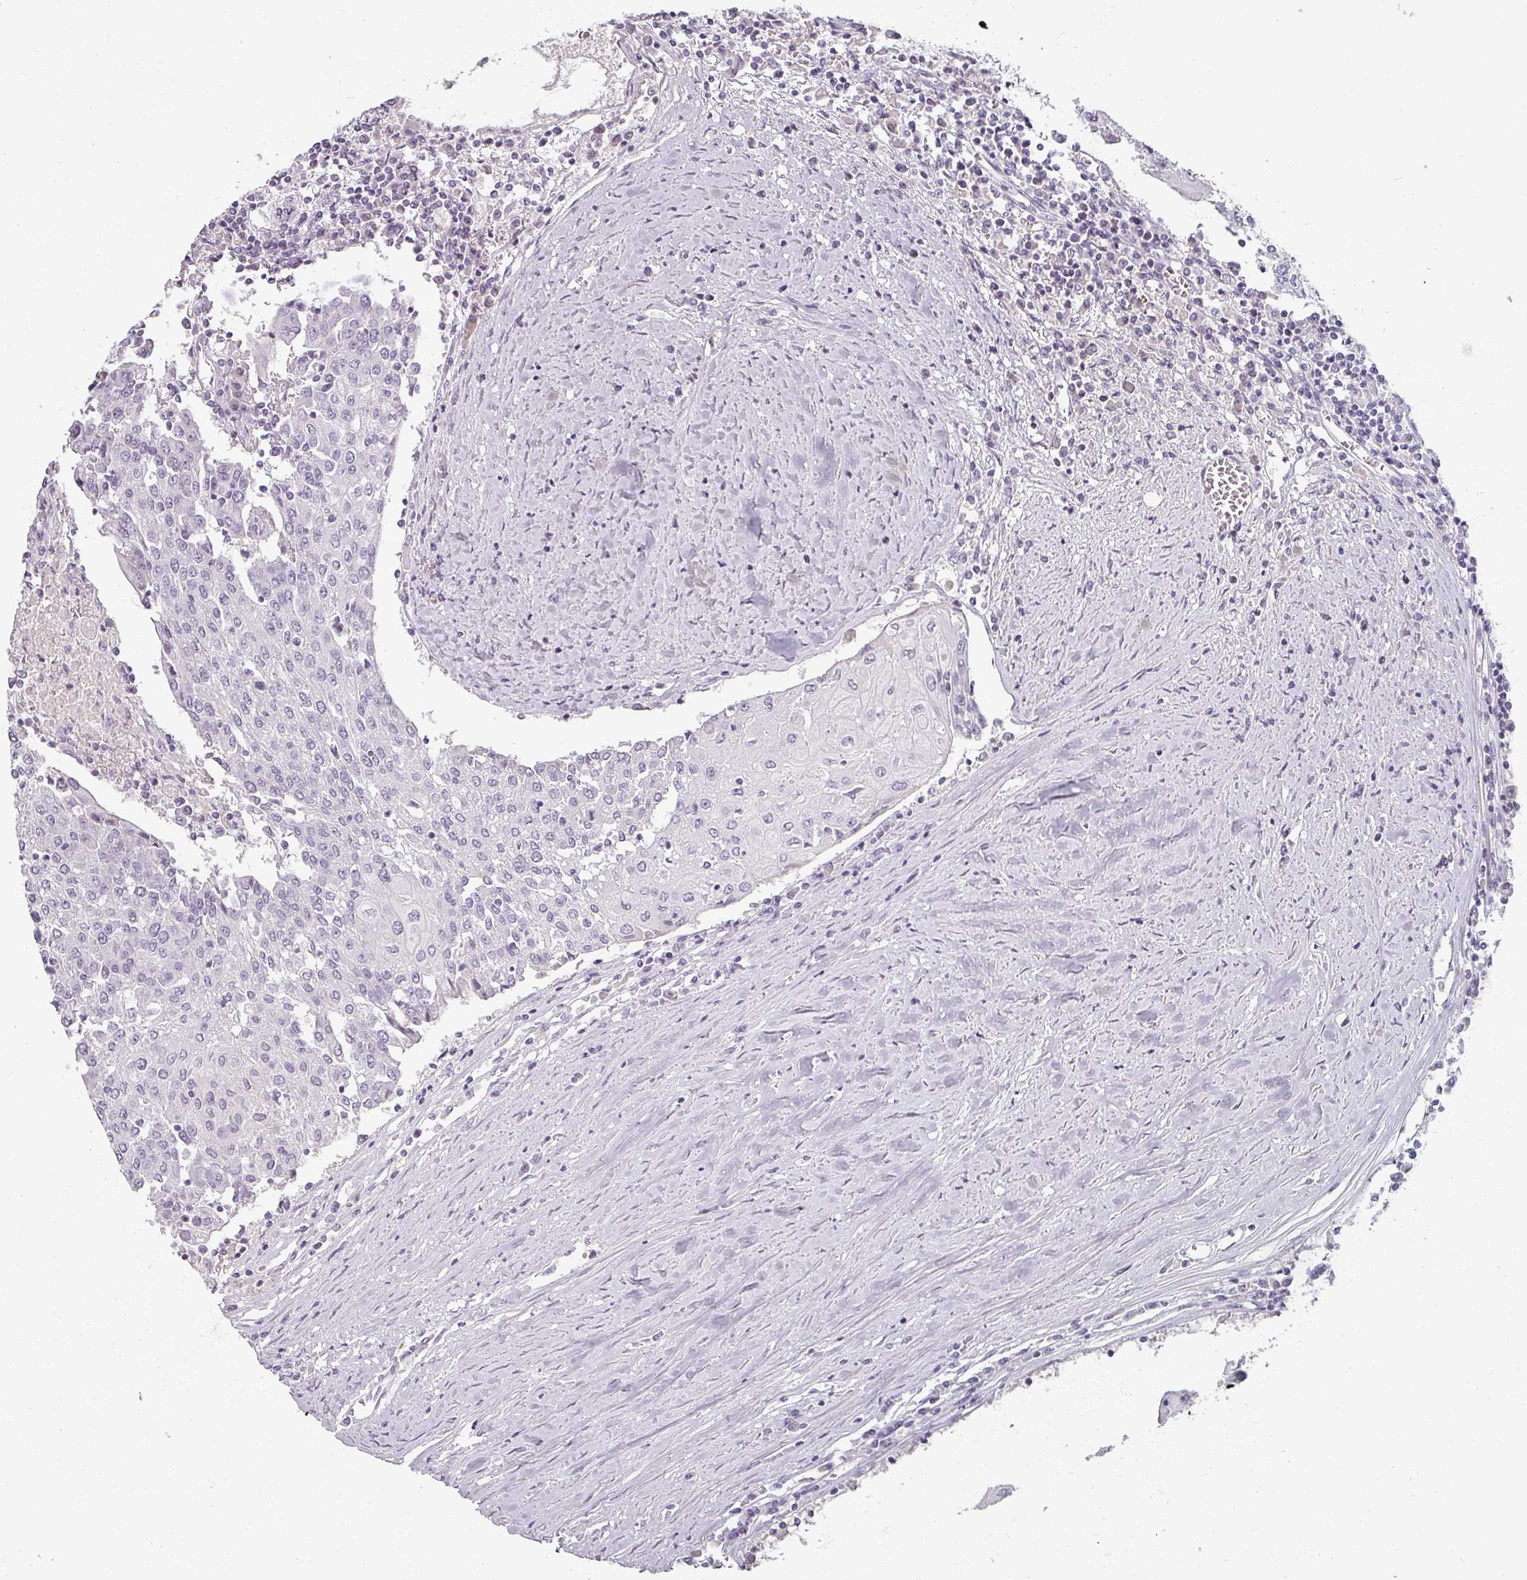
{"staining": {"intensity": "negative", "quantity": "none", "location": "none"}, "tissue": "urothelial cancer", "cell_type": "Tumor cells", "image_type": "cancer", "snomed": [{"axis": "morphology", "description": "Urothelial carcinoma, High grade"}, {"axis": "topography", "description": "Urinary bladder"}], "caption": "The immunohistochemistry histopathology image has no significant positivity in tumor cells of high-grade urothelial carcinoma tissue.", "gene": "REG3G", "patient": {"sex": "female", "age": 85}}